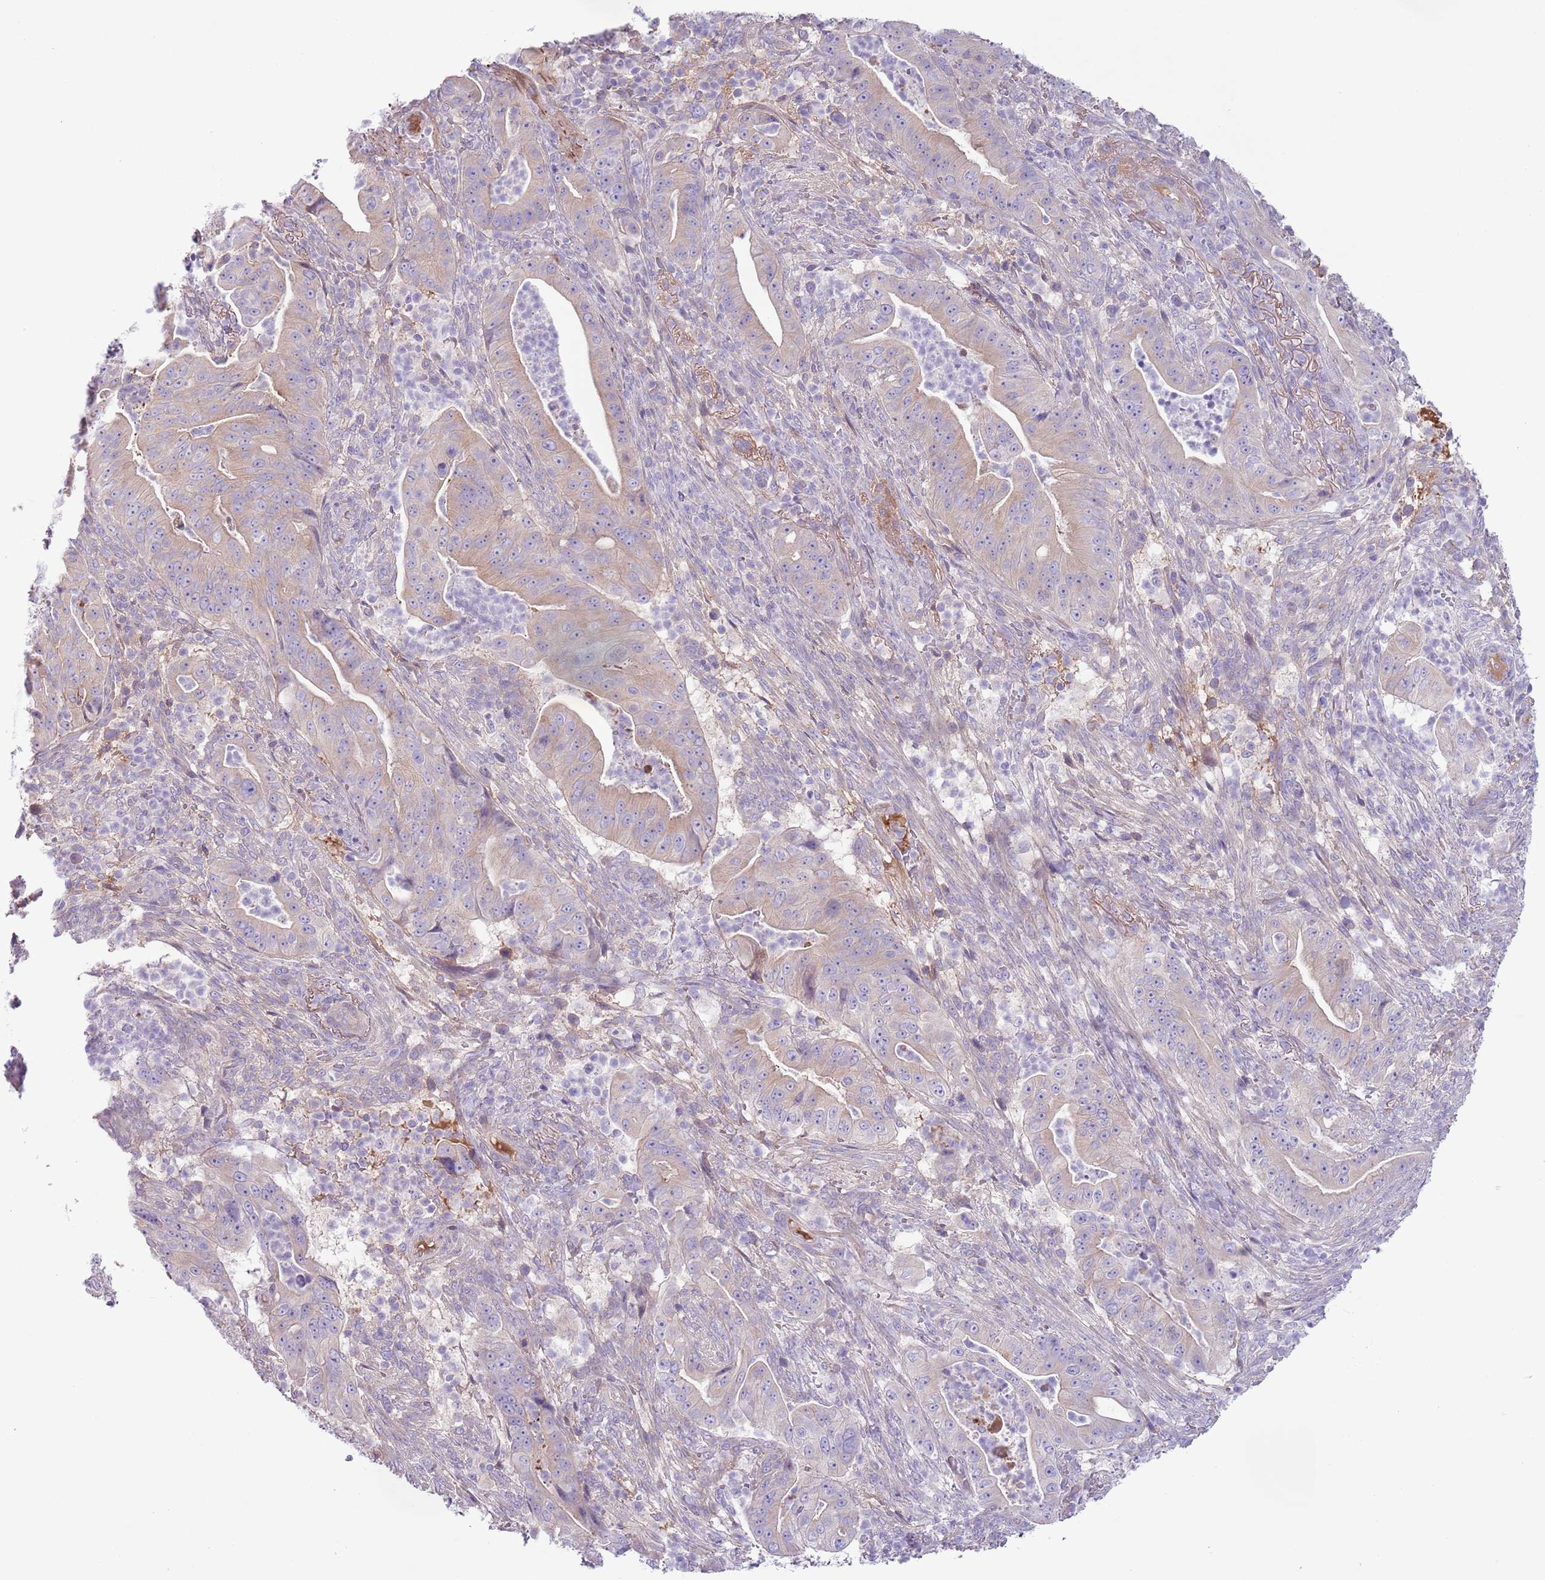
{"staining": {"intensity": "weak", "quantity": "25%-75%", "location": "cytoplasmic/membranous"}, "tissue": "pancreatic cancer", "cell_type": "Tumor cells", "image_type": "cancer", "snomed": [{"axis": "morphology", "description": "Adenocarcinoma, NOS"}, {"axis": "topography", "description": "Pancreas"}], "caption": "The histopathology image displays staining of pancreatic cancer, revealing weak cytoplasmic/membranous protein positivity (brown color) within tumor cells.", "gene": "CFH", "patient": {"sex": "male", "age": 71}}